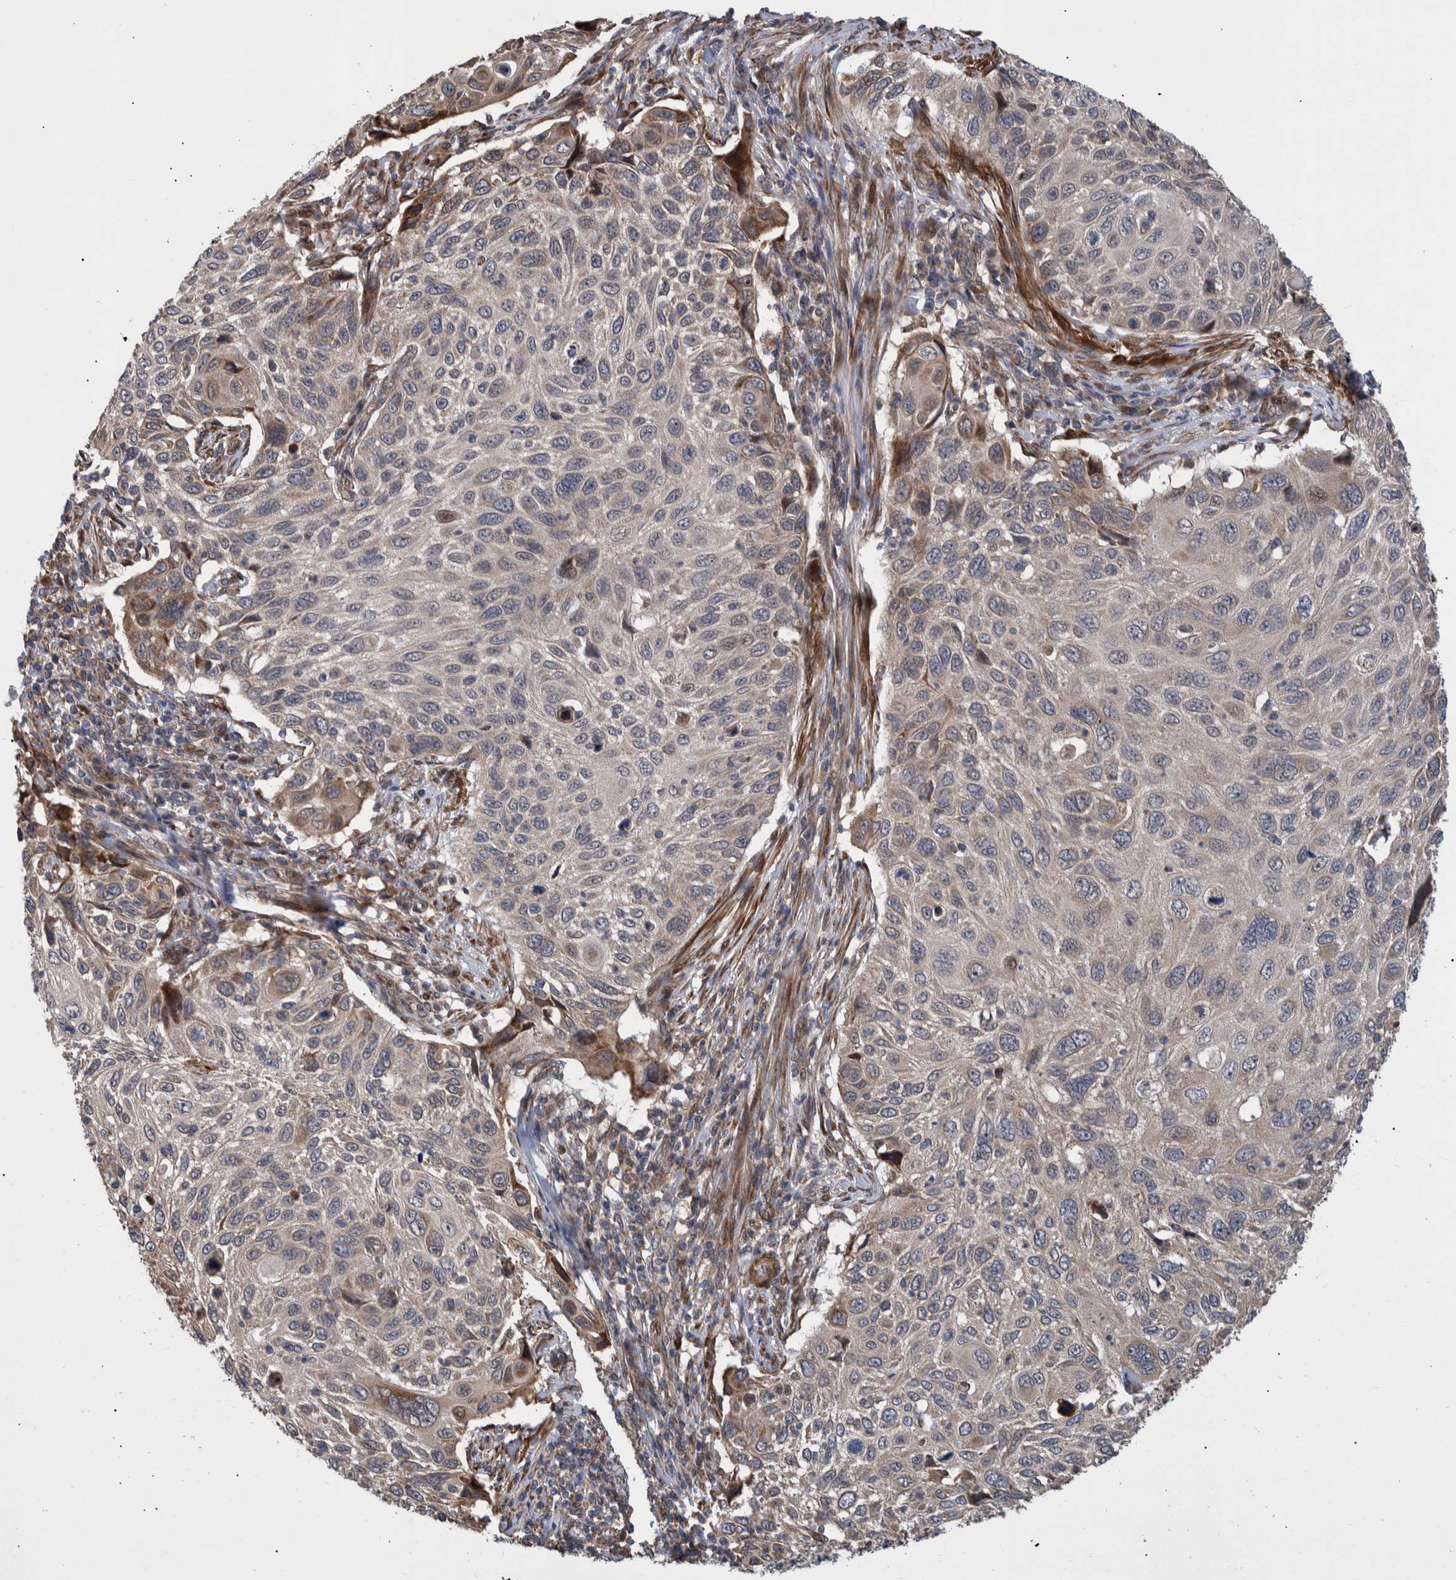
{"staining": {"intensity": "moderate", "quantity": "<25%", "location": "cytoplasmic/membranous"}, "tissue": "cervical cancer", "cell_type": "Tumor cells", "image_type": "cancer", "snomed": [{"axis": "morphology", "description": "Squamous cell carcinoma, NOS"}, {"axis": "topography", "description": "Cervix"}], "caption": "A brown stain labels moderate cytoplasmic/membranous staining of a protein in human cervical cancer (squamous cell carcinoma) tumor cells. The protein of interest is shown in brown color, while the nuclei are stained blue.", "gene": "B3GNTL1", "patient": {"sex": "female", "age": 70}}